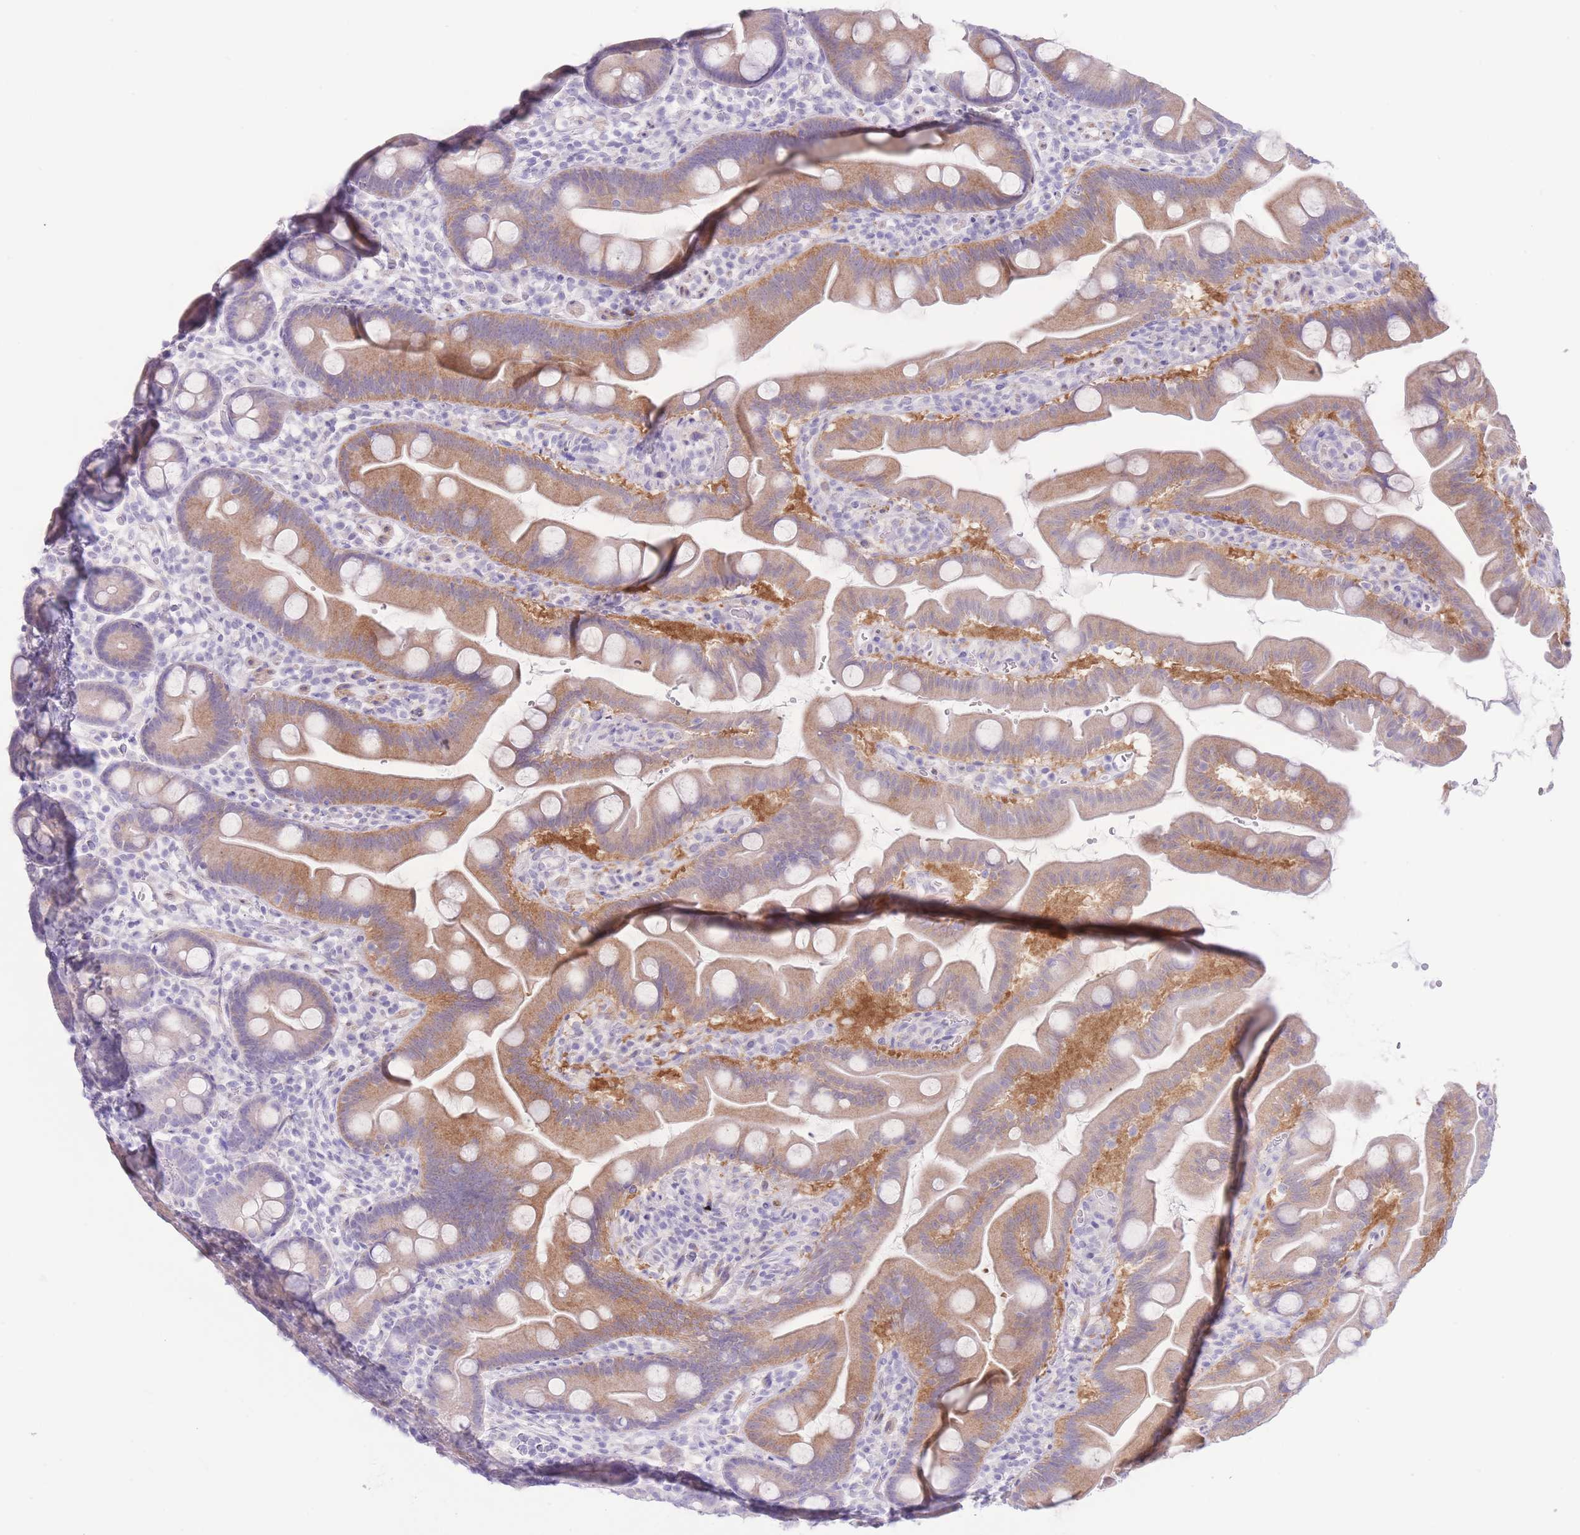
{"staining": {"intensity": "moderate", "quantity": "25%-75%", "location": "cytoplasmic/membranous"}, "tissue": "small intestine", "cell_type": "Glandular cells", "image_type": "normal", "snomed": [{"axis": "morphology", "description": "Normal tissue, NOS"}, {"axis": "topography", "description": "Small intestine"}], "caption": "Immunohistochemistry micrograph of benign small intestine stained for a protein (brown), which demonstrates medium levels of moderate cytoplasmic/membranous expression in about 25%-75% of glandular cells.", "gene": "PKLR", "patient": {"sex": "female", "age": 68}}